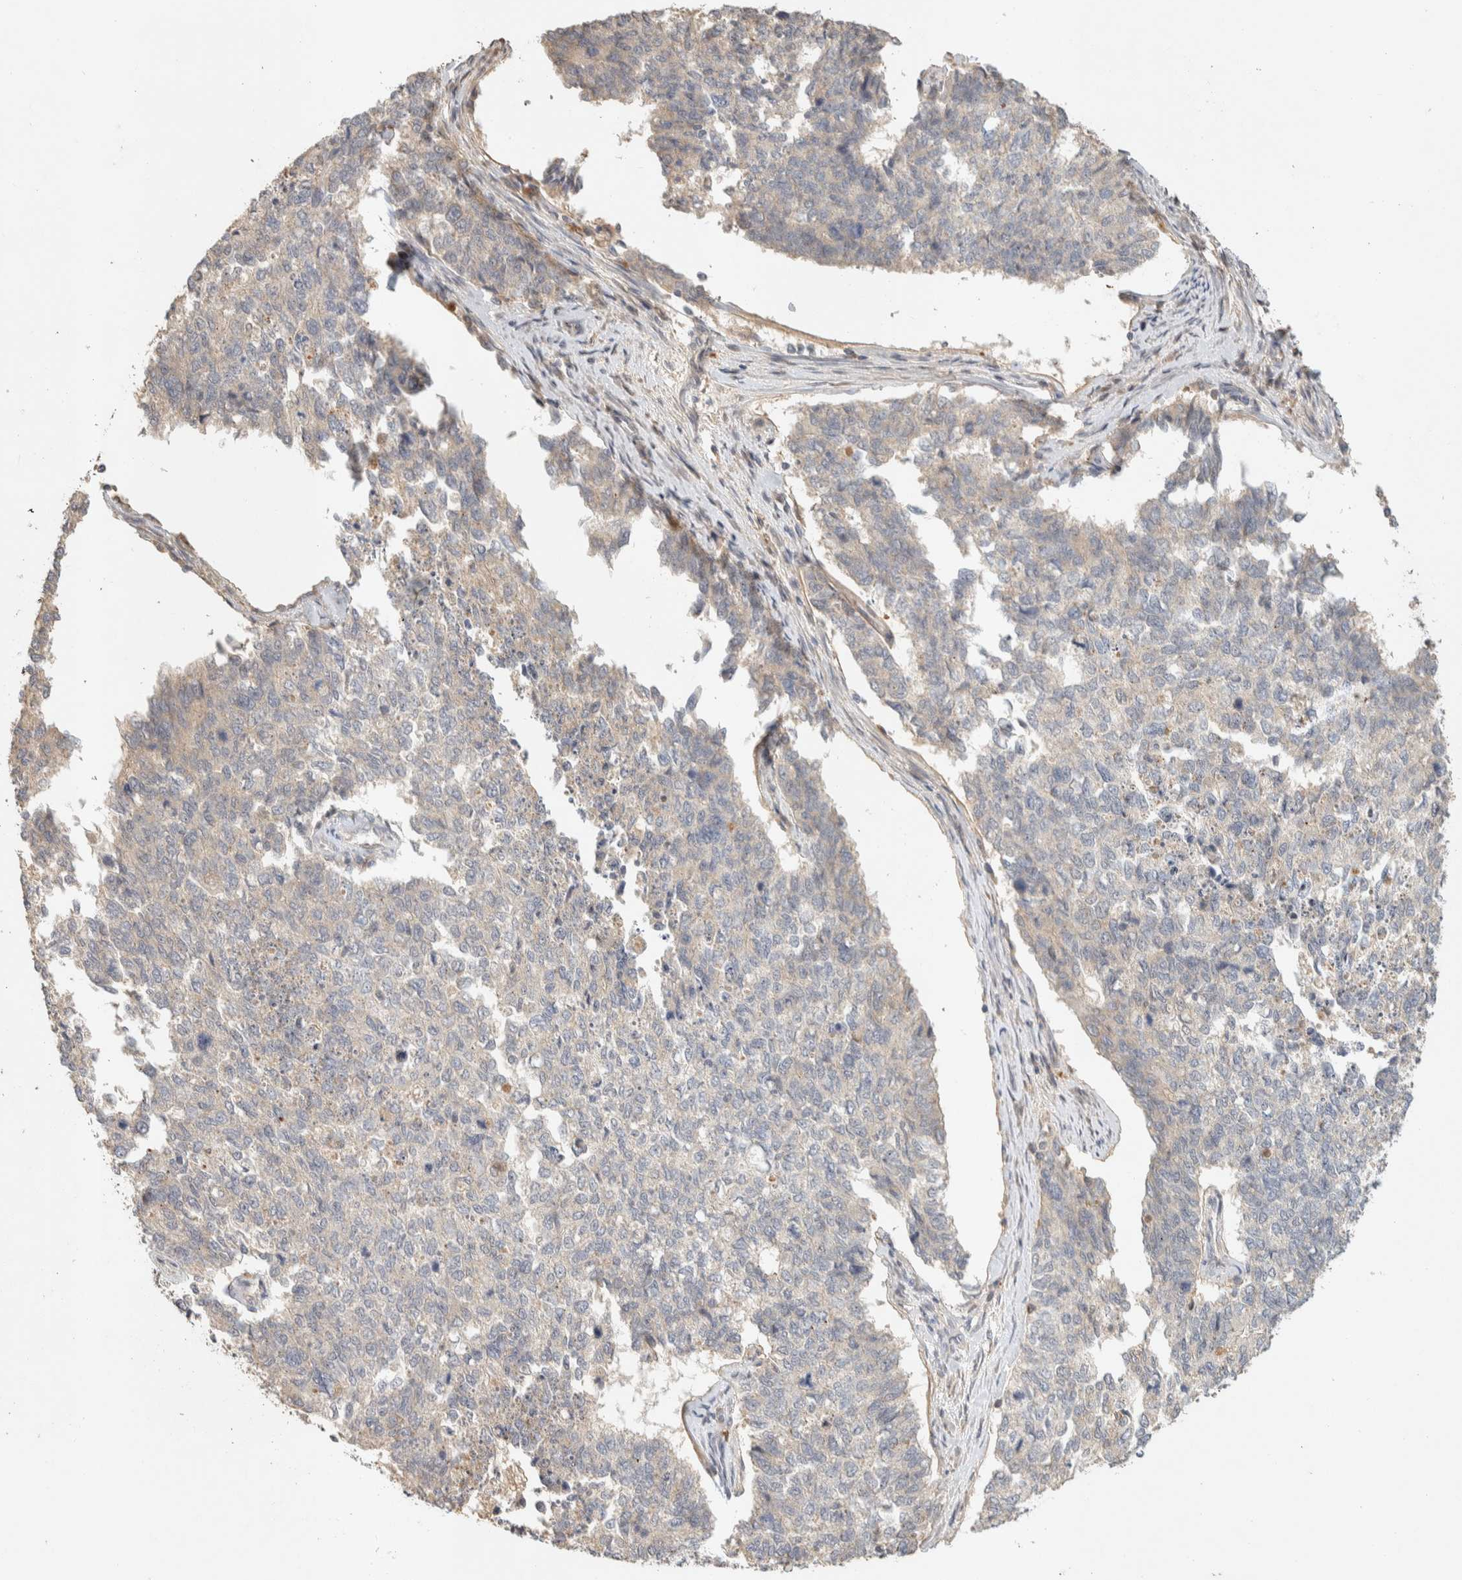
{"staining": {"intensity": "negative", "quantity": "none", "location": "none"}, "tissue": "cervical cancer", "cell_type": "Tumor cells", "image_type": "cancer", "snomed": [{"axis": "morphology", "description": "Squamous cell carcinoma, NOS"}, {"axis": "topography", "description": "Cervix"}], "caption": "This photomicrograph is of cervical cancer (squamous cell carcinoma) stained with immunohistochemistry to label a protein in brown with the nuclei are counter-stained blue. There is no expression in tumor cells.", "gene": "ITPA", "patient": {"sex": "female", "age": 63}}